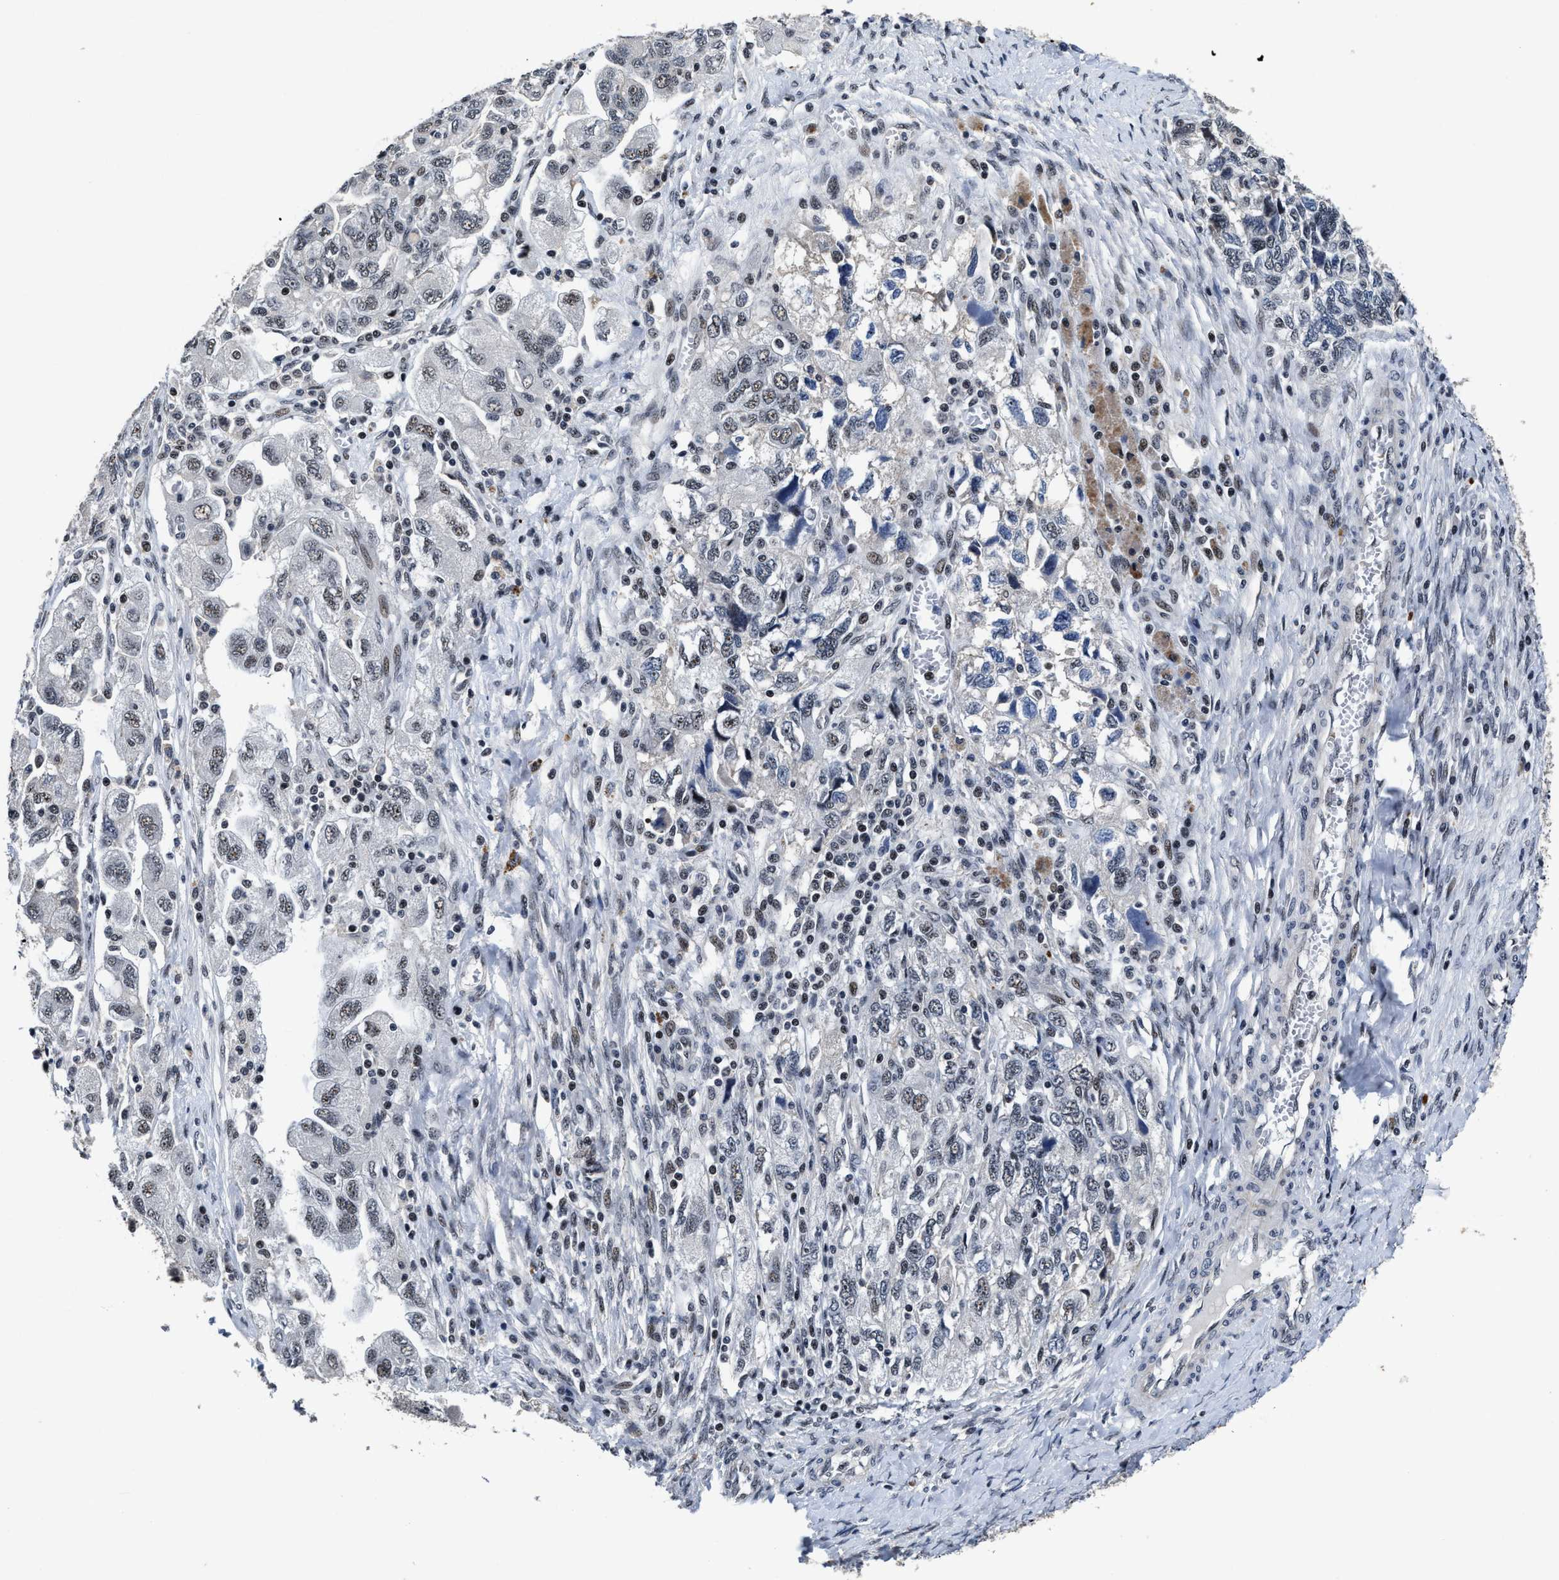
{"staining": {"intensity": "weak", "quantity": "<25%", "location": "nuclear"}, "tissue": "ovarian cancer", "cell_type": "Tumor cells", "image_type": "cancer", "snomed": [{"axis": "morphology", "description": "Carcinoma, NOS"}, {"axis": "morphology", "description": "Cystadenocarcinoma, serous, NOS"}, {"axis": "topography", "description": "Ovary"}], "caption": "Immunohistochemistry photomicrograph of neoplastic tissue: ovarian cancer (carcinoma) stained with DAB exhibits no significant protein positivity in tumor cells.", "gene": "ZNF233", "patient": {"sex": "female", "age": 69}}